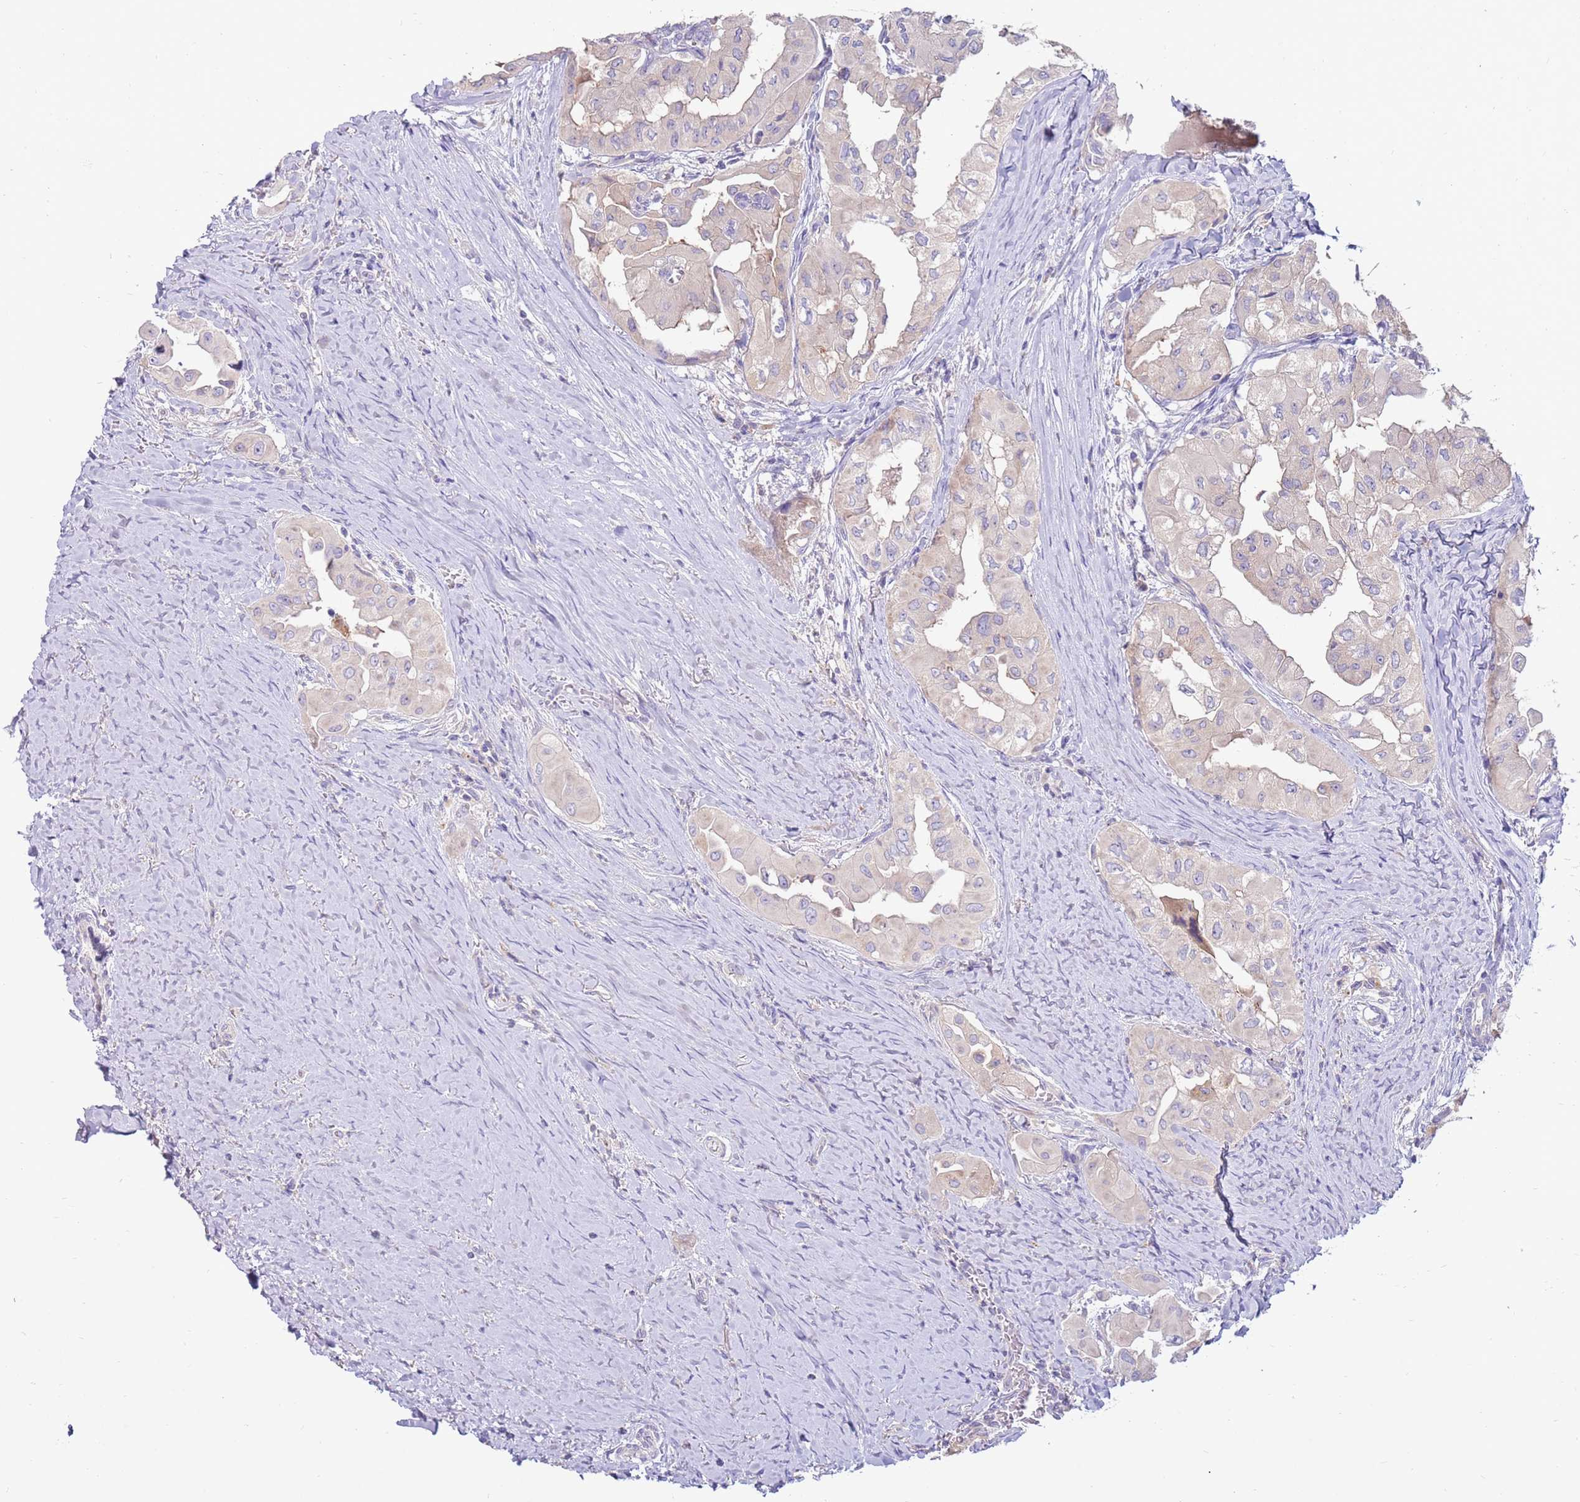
{"staining": {"intensity": "negative", "quantity": "none", "location": "none"}, "tissue": "thyroid cancer", "cell_type": "Tumor cells", "image_type": "cancer", "snomed": [{"axis": "morphology", "description": "Papillary adenocarcinoma, NOS"}, {"axis": "topography", "description": "Thyroid gland"}], "caption": "Papillary adenocarcinoma (thyroid) stained for a protein using IHC demonstrates no staining tumor cells.", "gene": "SLC44A4", "patient": {"sex": "female", "age": 59}}